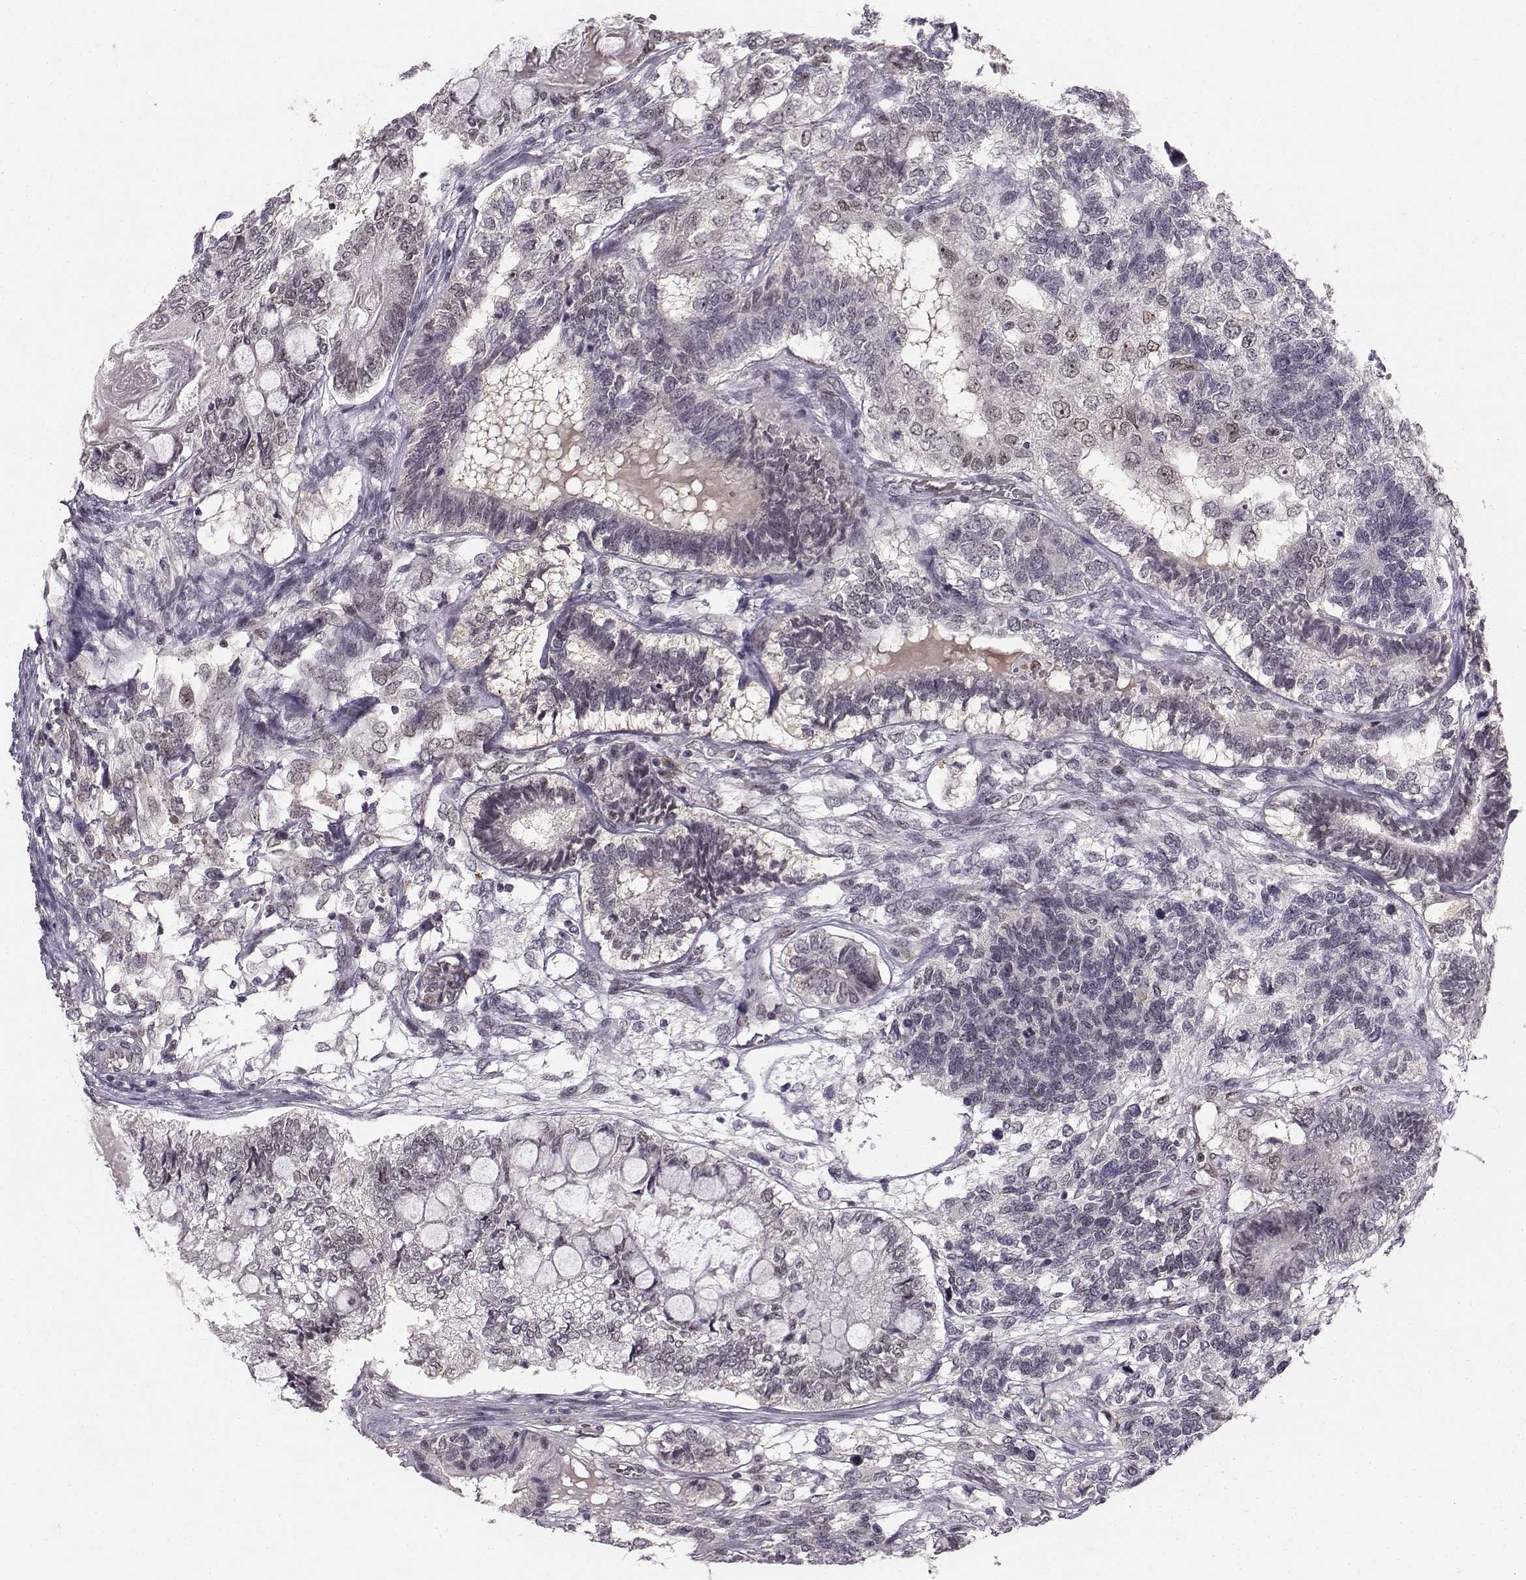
{"staining": {"intensity": "negative", "quantity": "none", "location": "none"}, "tissue": "testis cancer", "cell_type": "Tumor cells", "image_type": "cancer", "snomed": [{"axis": "morphology", "description": "Seminoma, NOS"}, {"axis": "morphology", "description": "Carcinoma, Embryonal, NOS"}, {"axis": "topography", "description": "Testis"}], "caption": "High power microscopy image of an IHC histopathology image of testis cancer (seminoma), revealing no significant positivity in tumor cells.", "gene": "RPP38", "patient": {"sex": "male", "age": 41}}